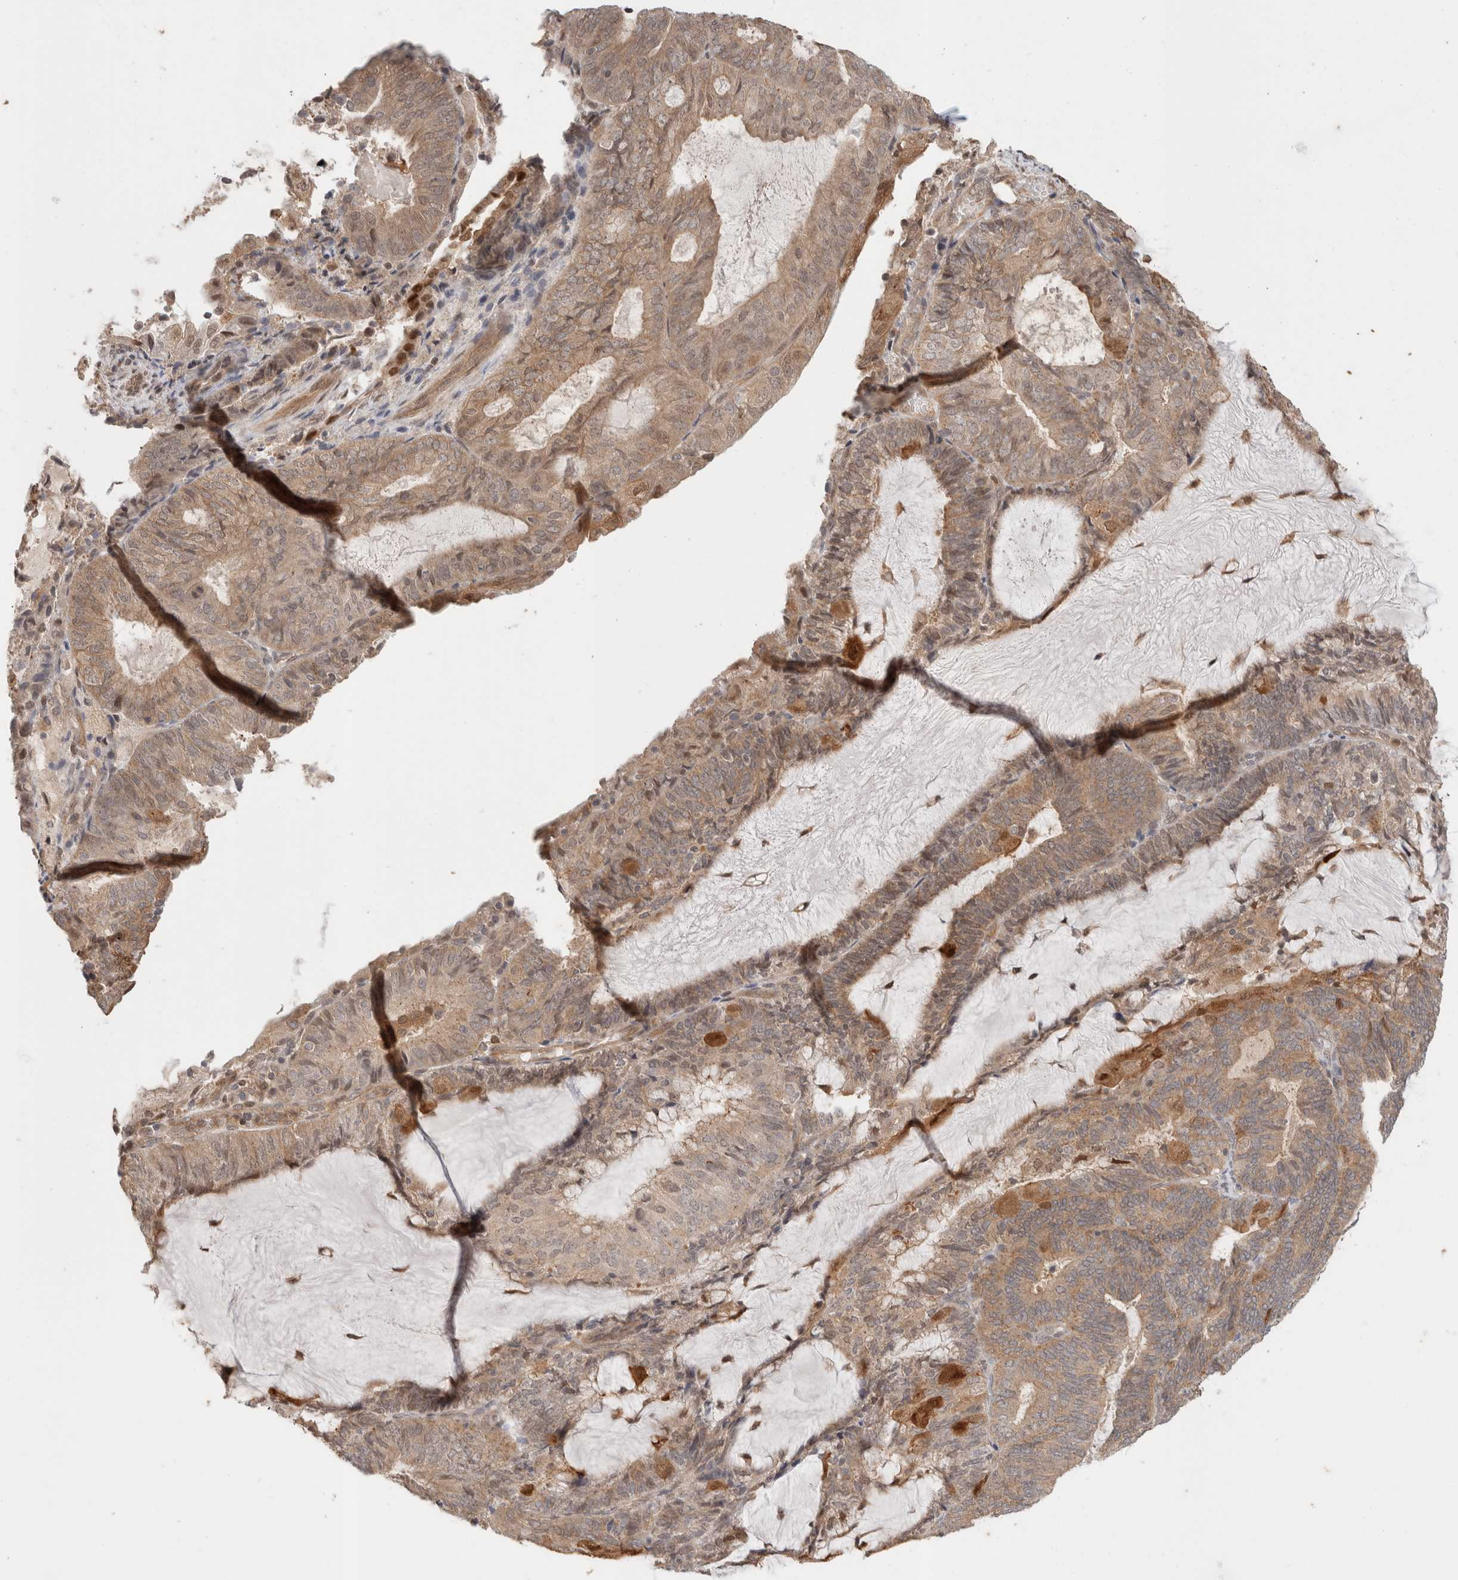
{"staining": {"intensity": "moderate", "quantity": ">75%", "location": "cytoplasmic/membranous"}, "tissue": "endometrial cancer", "cell_type": "Tumor cells", "image_type": "cancer", "snomed": [{"axis": "morphology", "description": "Adenocarcinoma, NOS"}, {"axis": "topography", "description": "Endometrium"}], "caption": "This micrograph shows immunohistochemistry staining of human endometrial adenocarcinoma, with medium moderate cytoplasmic/membranous expression in approximately >75% of tumor cells.", "gene": "OTUD6B", "patient": {"sex": "female", "age": 81}}